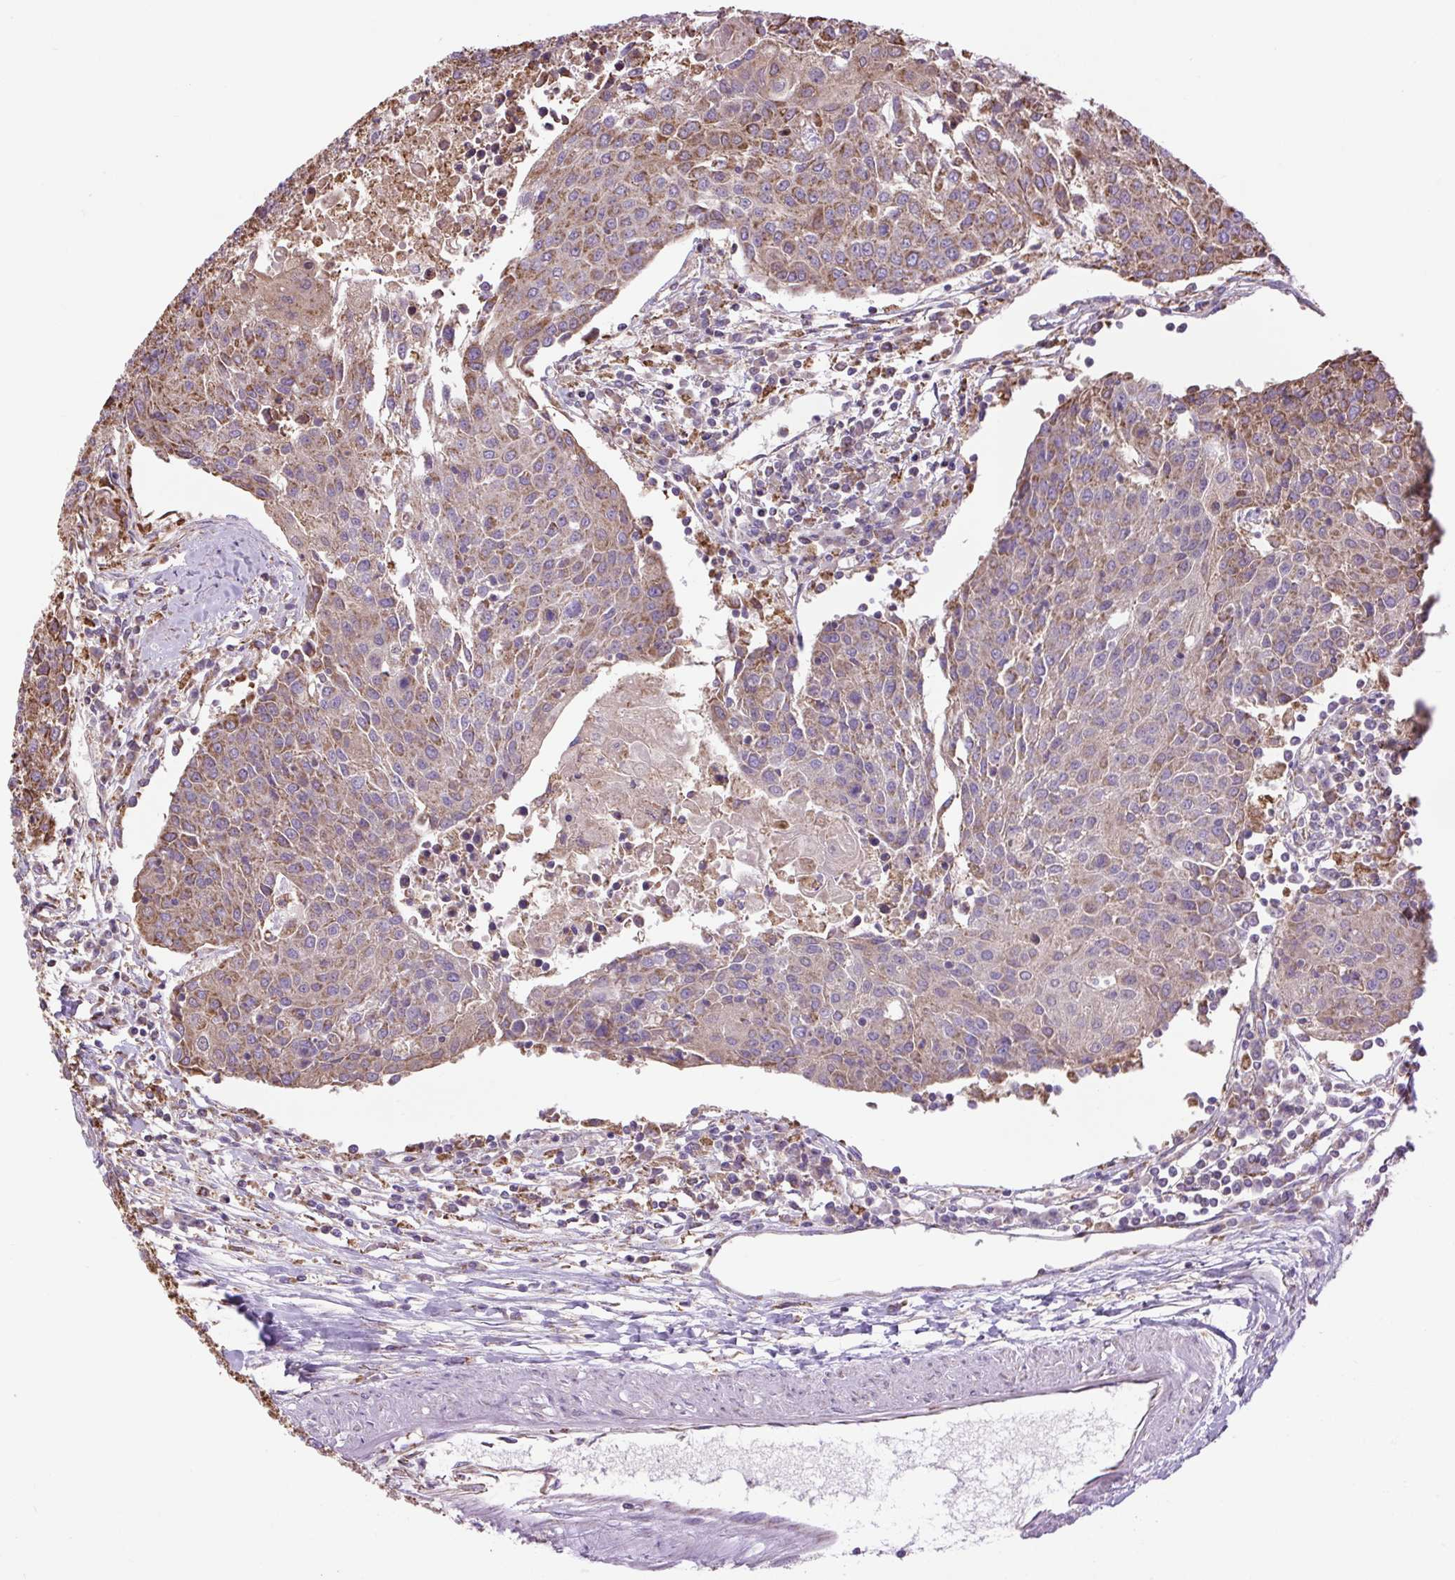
{"staining": {"intensity": "moderate", "quantity": ">75%", "location": "cytoplasmic/membranous"}, "tissue": "urothelial cancer", "cell_type": "Tumor cells", "image_type": "cancer", "snomed": [{"axis": "morphology", "description": "Urothelial carcinoma, High grade"}, {"axis": "topography", "description": "Urinary bladder"}], "caption": "Immunohistochemistry staining of high-grade urothelial carcinoma, which displays medium levels of moderate cytoplasmic/membranous positivity in about >75% of tumor cells indicating moderate cytoplasmic/membranous protein positivity. The staining was performed using DAB (3,3'-diaminobenzidine) (brown) for protein detection and nuclei were counterstained in hematoxylin (blue).", "gene": "PLCG1", "patient": {"sex": "female", "age": 85}}